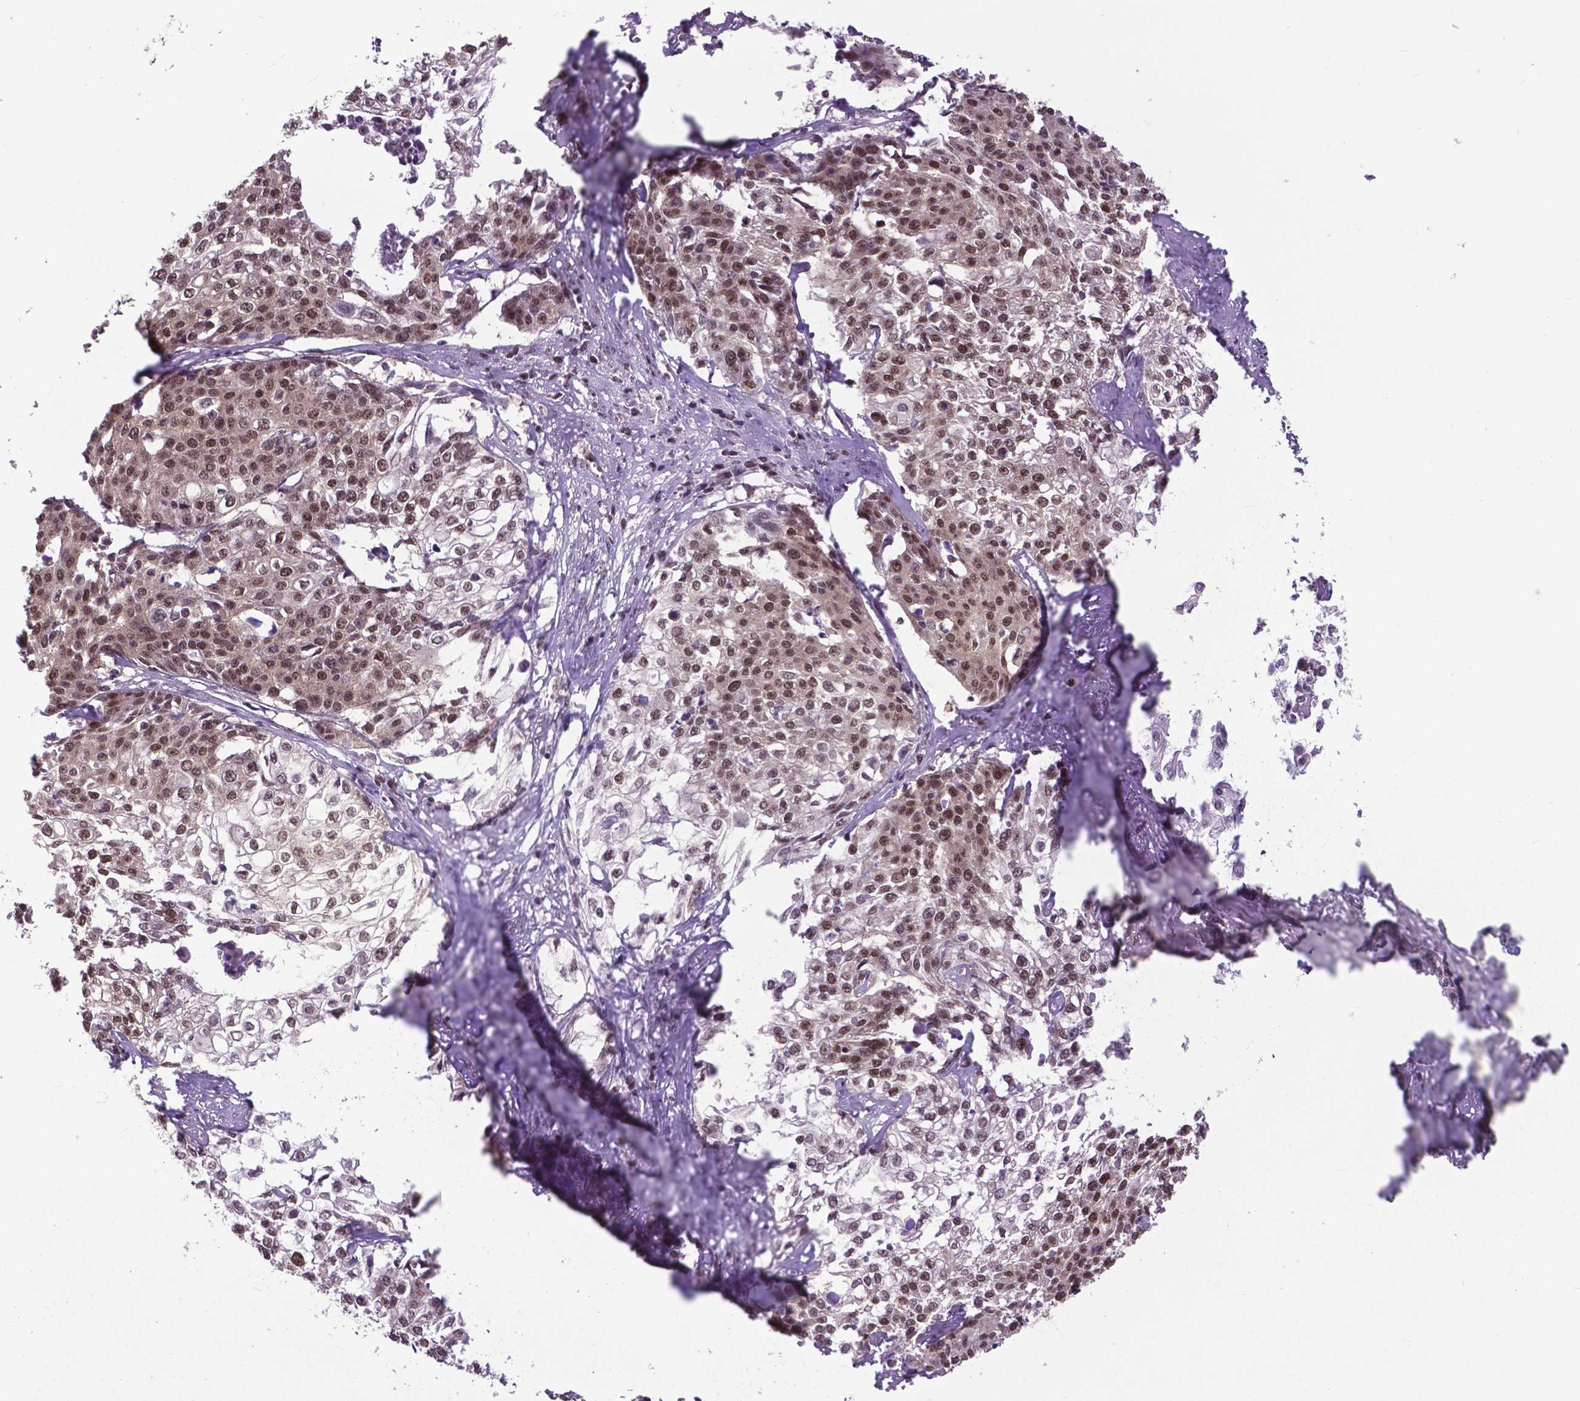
{"staining": {"intensity": "moderate", "quantity": ">75%", "location": "nuclear"}, "tissue": "cervical cancer", "cell_type": "Tumor cells", "image_type": "cancer", "snomed": [{"axis": "morphology", "description": "Squamous cell carcinoma, NOS"}, {"axis": "topography", "description": "Cervix"}], "caption": "Protein staining of squamous cell carcinoma (cervical) tissue exhibits moderate nuclear positivity in approximately >75% of tumor cells.", "gene": "FAF1", "patient": {"sex": "female", "age": 39}}